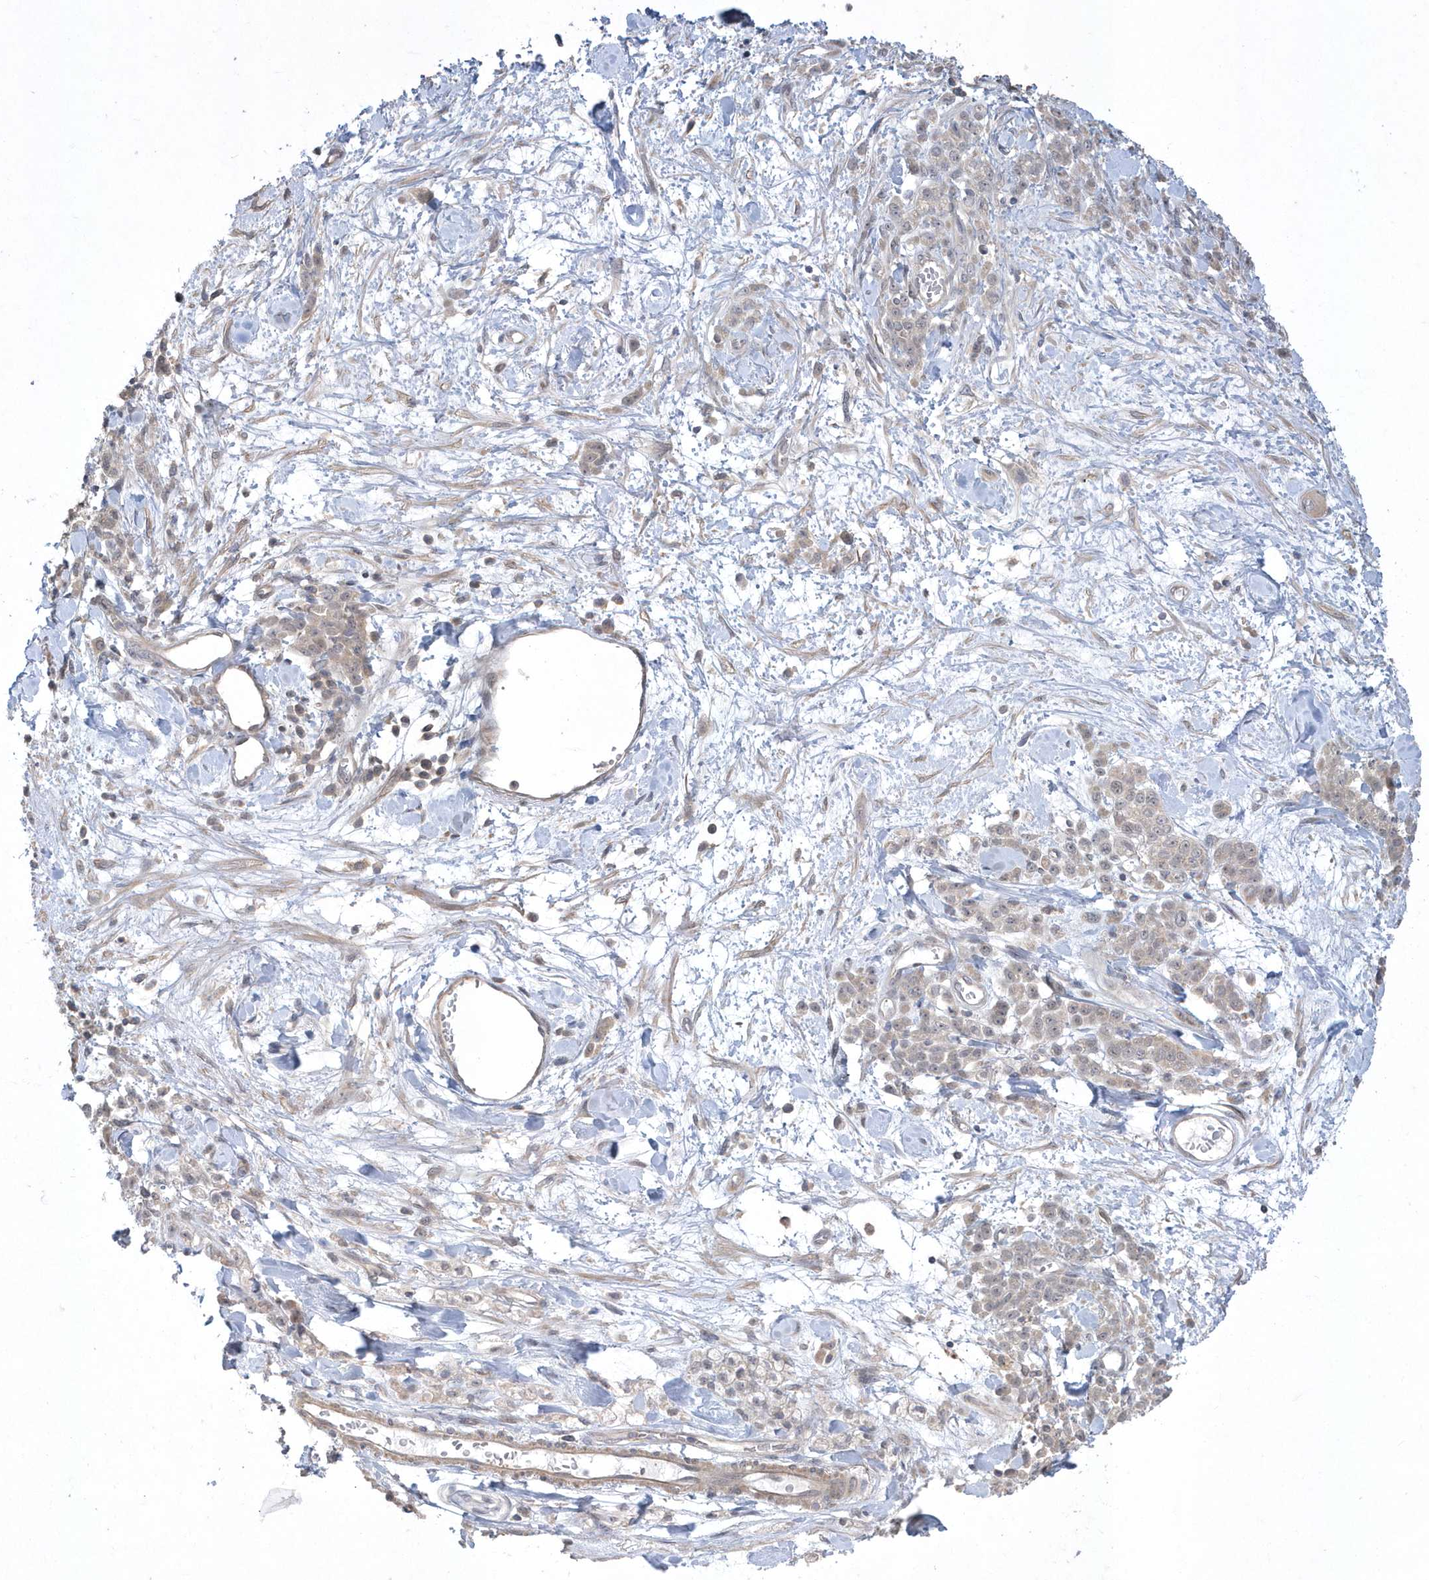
{"staining": {"intensity": "weak", "quantity": "25%-75%", "location": "cytoplasmic/membranous,nuclear"}, "tissue": "stomach cancer", "cell_type": "Tumor cells", "image_type": "cancer", "snomed": [{"axis": "morphology", "description": "Normal tissue, NOS"}, {"axis": "morphology", "description": "Adenocarcinoma, NOS"}, {"axis": "topography", "description": "Stomach"}], "caption": "Human stomach cancer (adenocarcinoma) stained with a brown dye reveals weak cytoplasmic/membranous and nuclear positive expression in about 25%-75% of tumor cells.", "gene": "TSPEAR", "patient": {"sex": "male", "age": 82}}